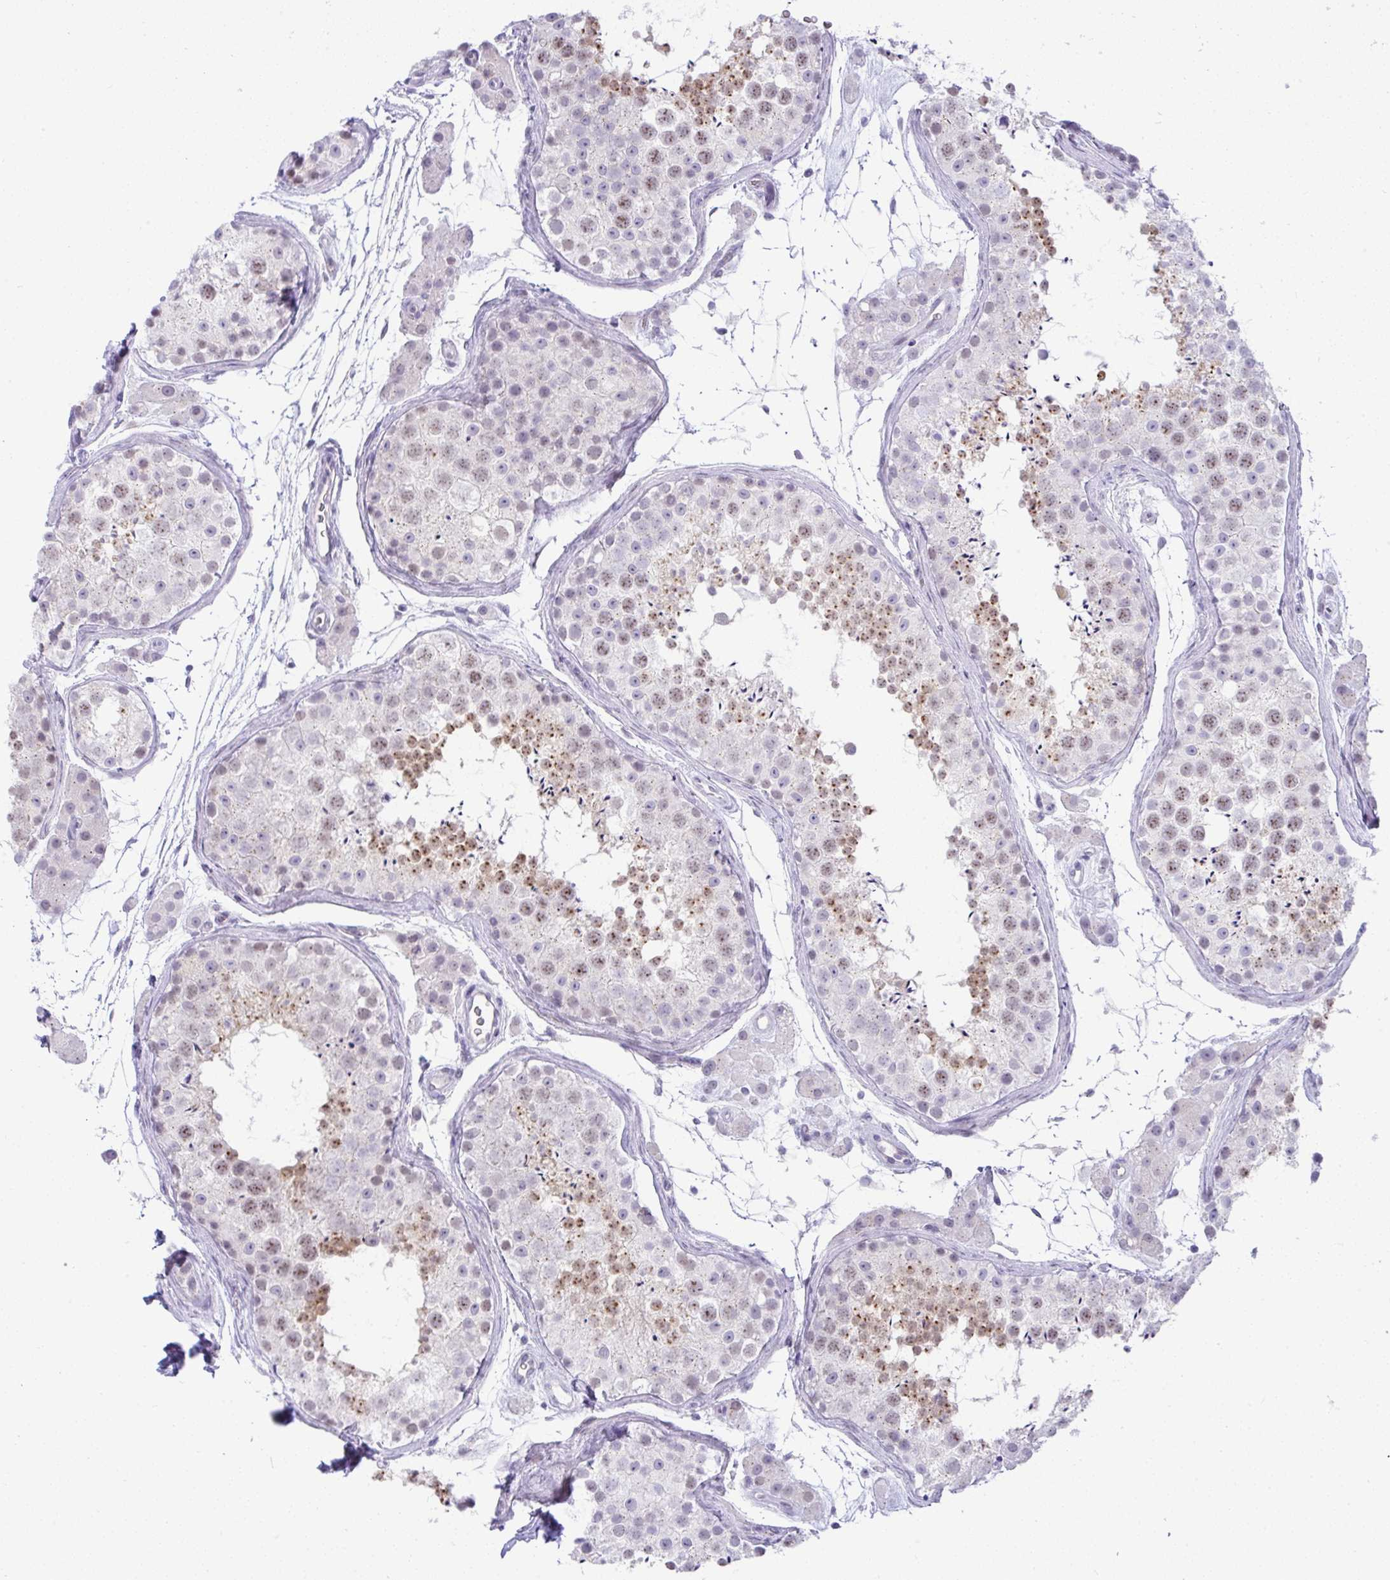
{"staining": {"intensity": "moderate", "quantity": "25%-75%", "location": "cytoplasmic/membranous,nuclear"}, "tissue": "testis", "cell_type": "Cells in seminiferous ducts", "image_type": "normal", "snomed": [{"axis": "morphology", "description": "Normal tissue, NOS"}, {"axis": "topography", "description": "Testis"}], "caption": "Immunohistochemical staining of normal human testis displays 25%-75% levels of moderate cytoplasmic/membranous,nuclear protein positivity in approximately 25%-75% of cells in seminiferous ducts. (brown staining indicates protein expression, while blue staining denotes nuclei).", "gene": "FAM177A1", "patient": {"sex": "male", "age": 41}}